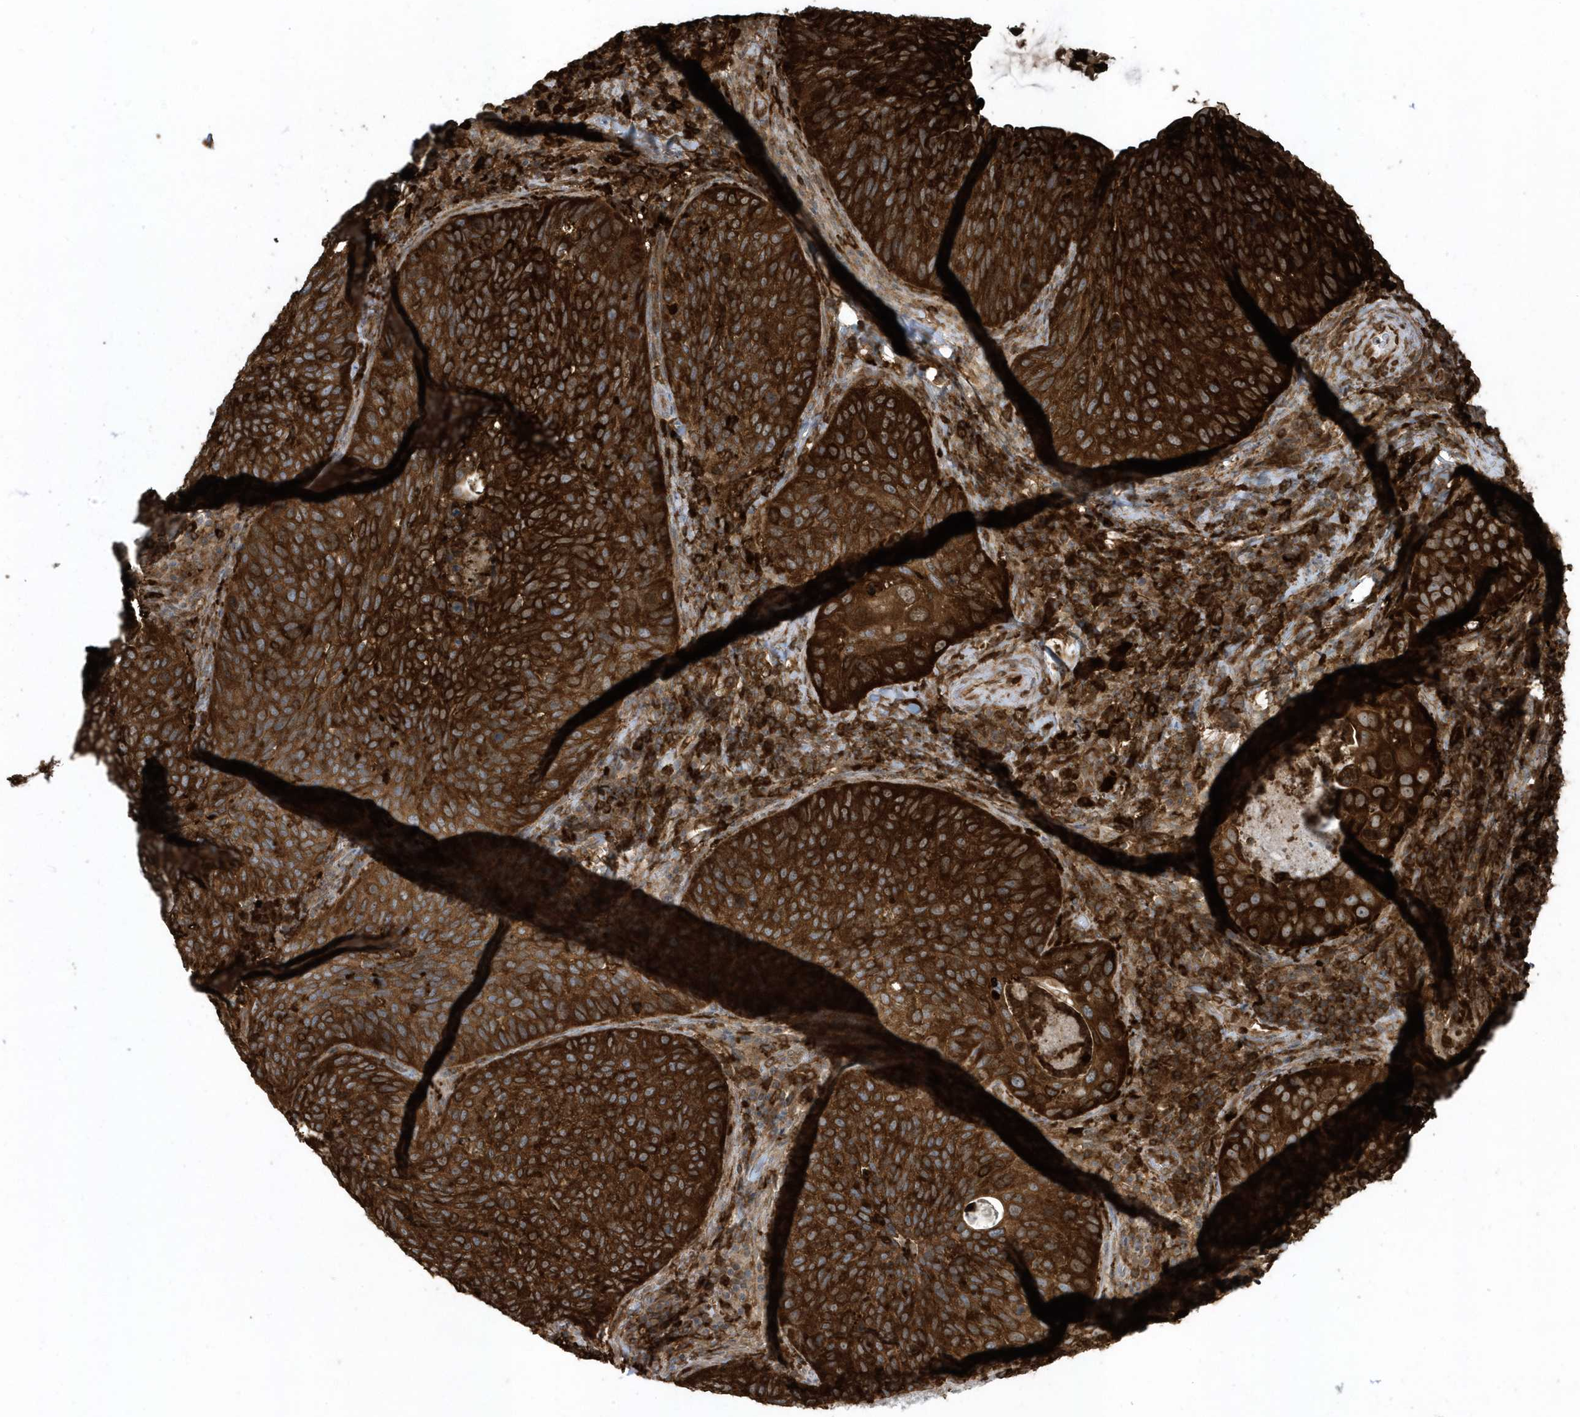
{"staining": {"intensity": "strong", "quantity": ">75%", "location": "cytoplasmic/membranous"}, "tissue": "cervical cancer", "cell_type": "Tumor cells", "image_type": "cancer", "snomed": [{"axis": "morphology", "description": "Squamous cell carcinoma, NOS"}, {"axis": "topography", "description": "Cervix"}], "caption": "Cervical cancer stained for a protein (brown) displays strong cytoplasmic/membranous positive positivity in about >75% of tumor cells.", "gene": "CLCN6", "patient": {"sex": "female", "age": 38}}